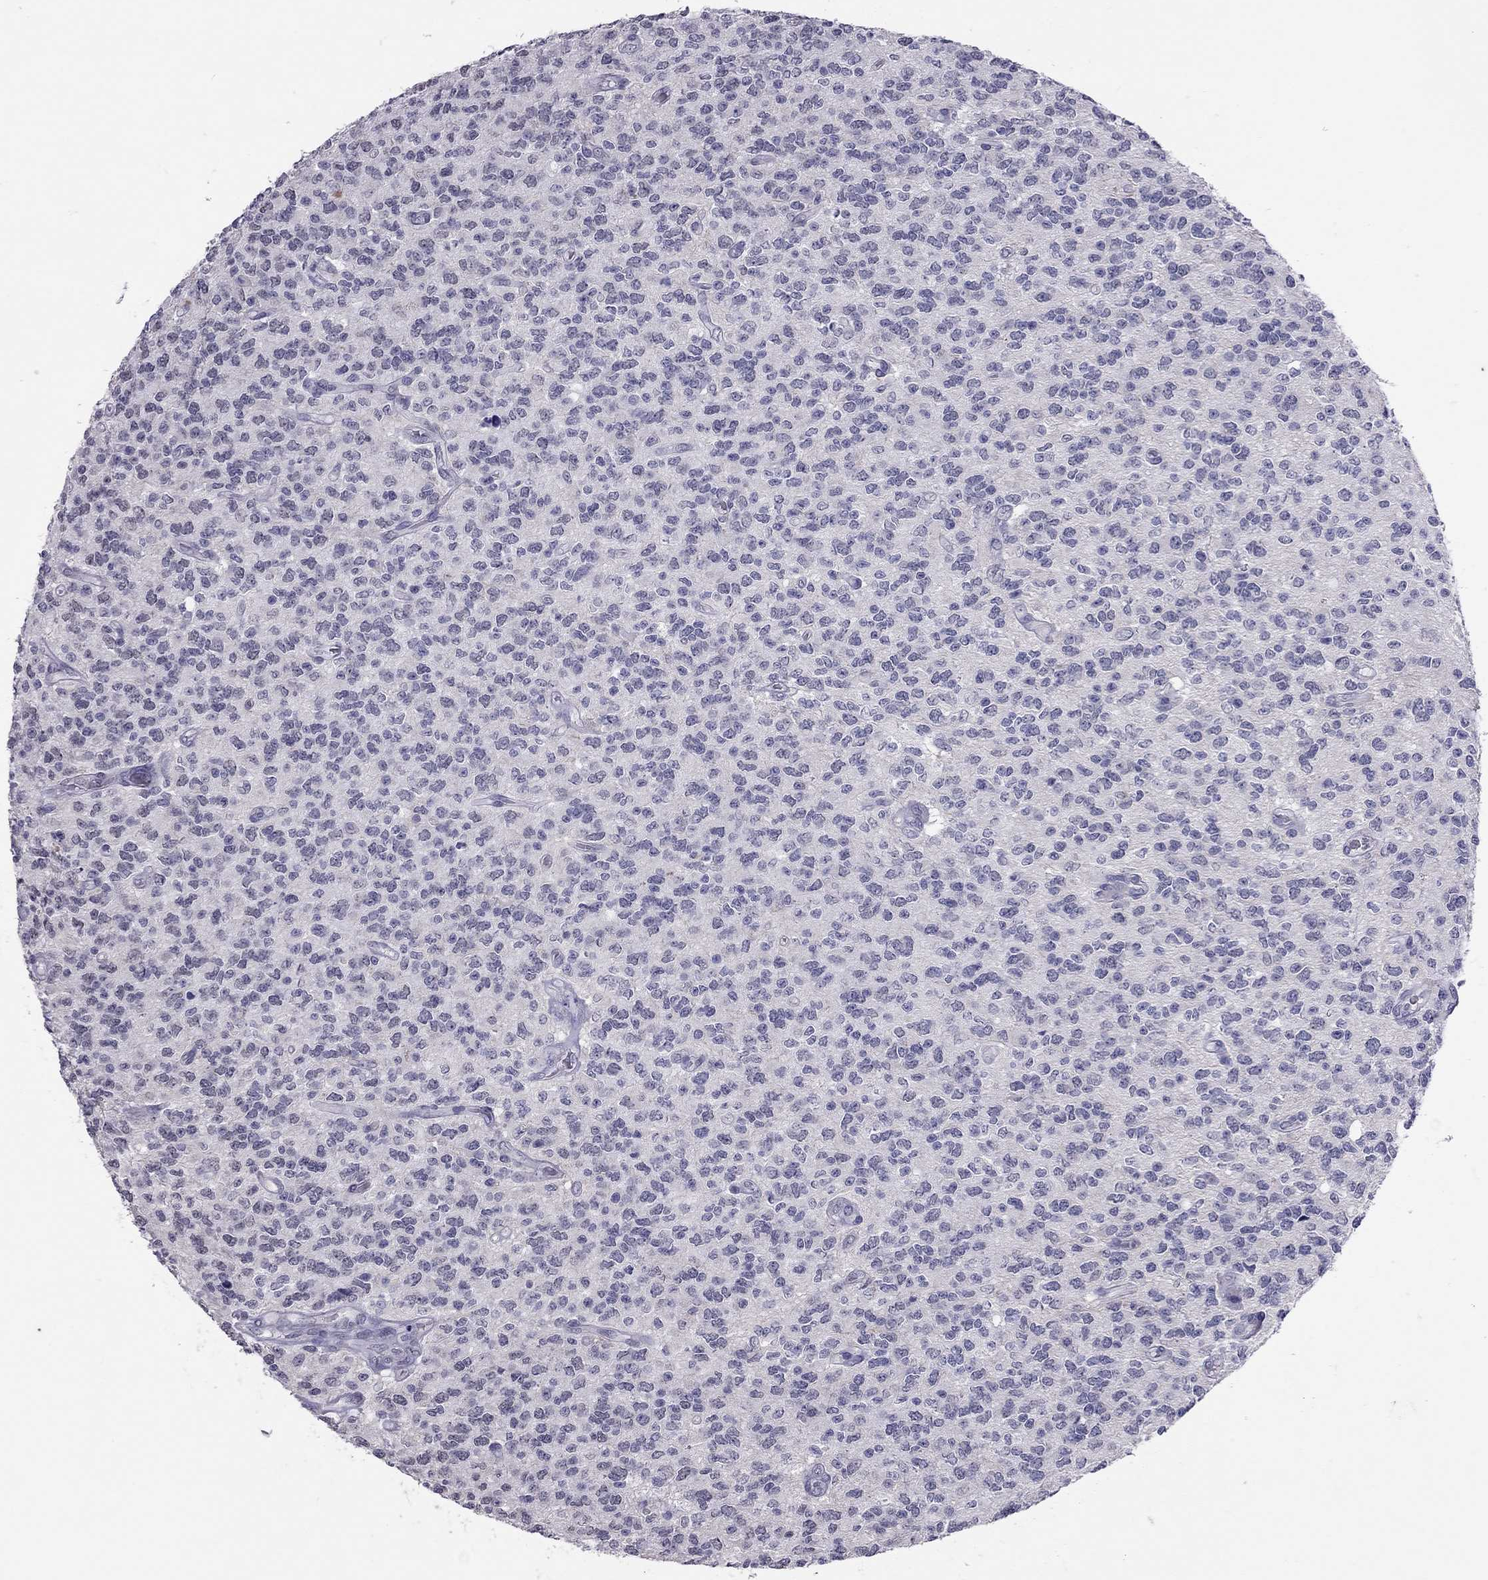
{"staining": {"intensity": "negative", "quantity": "none", "location": "none"}, "tissue": "glioma", "cell_type": "Tumor cells", "image_type": "cancer", "snomed": [{"axis": "morphology", "description": "Glioma, malignant, Low grade"}, {"axis": "topography", "description": "Brain"}], "caption": "The histopathology image exhibits no significant positivity in tumor cells of glioma.", "gene": "PPP1R3A", "patient": {"sex": "female", "age": 45}}